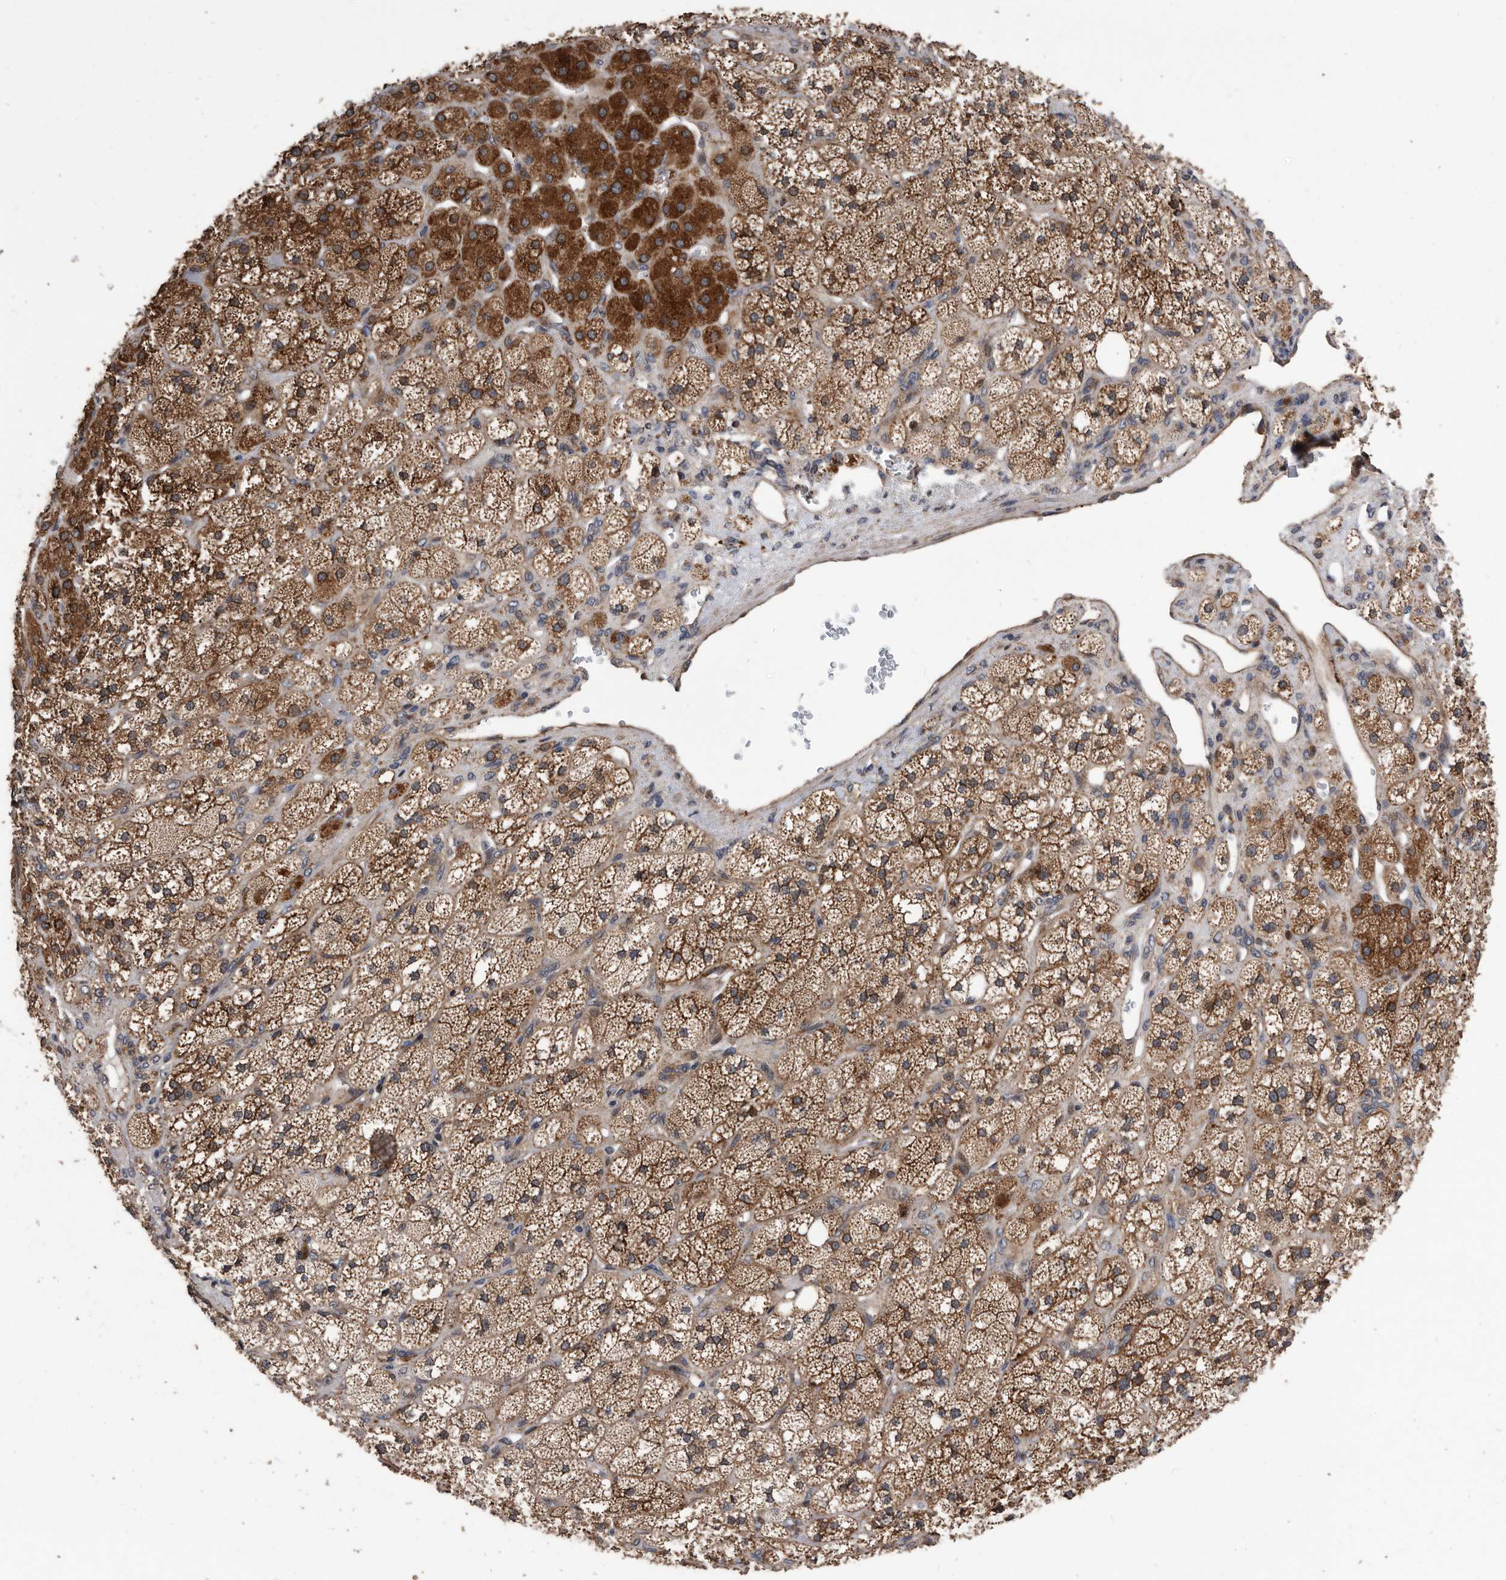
{"staining": {"intensity": "strong", "quantity": ">75%", "location": "cytoplasmic/membranous"}, "tissue": "adrenal gland", "cell_type": "Glandular cells", "image_type": "normal", "snomed": [{"axis": "morphology", "description": "Normal tissue, NOS"}, {"axis": "topography", "description": "Adrenal gland"}], "caption": "IHC image of benign adrenal gland: adrenal gland stained using immunohistochemistry shows high levels of strong protein expression localized specifically in the cytoplasmic/membranous of glandular cells, appearing as a cytoplasmic/membranous brown color.", "gene": "SERINC2", "patient": {"sex": "male", "age": 61}}